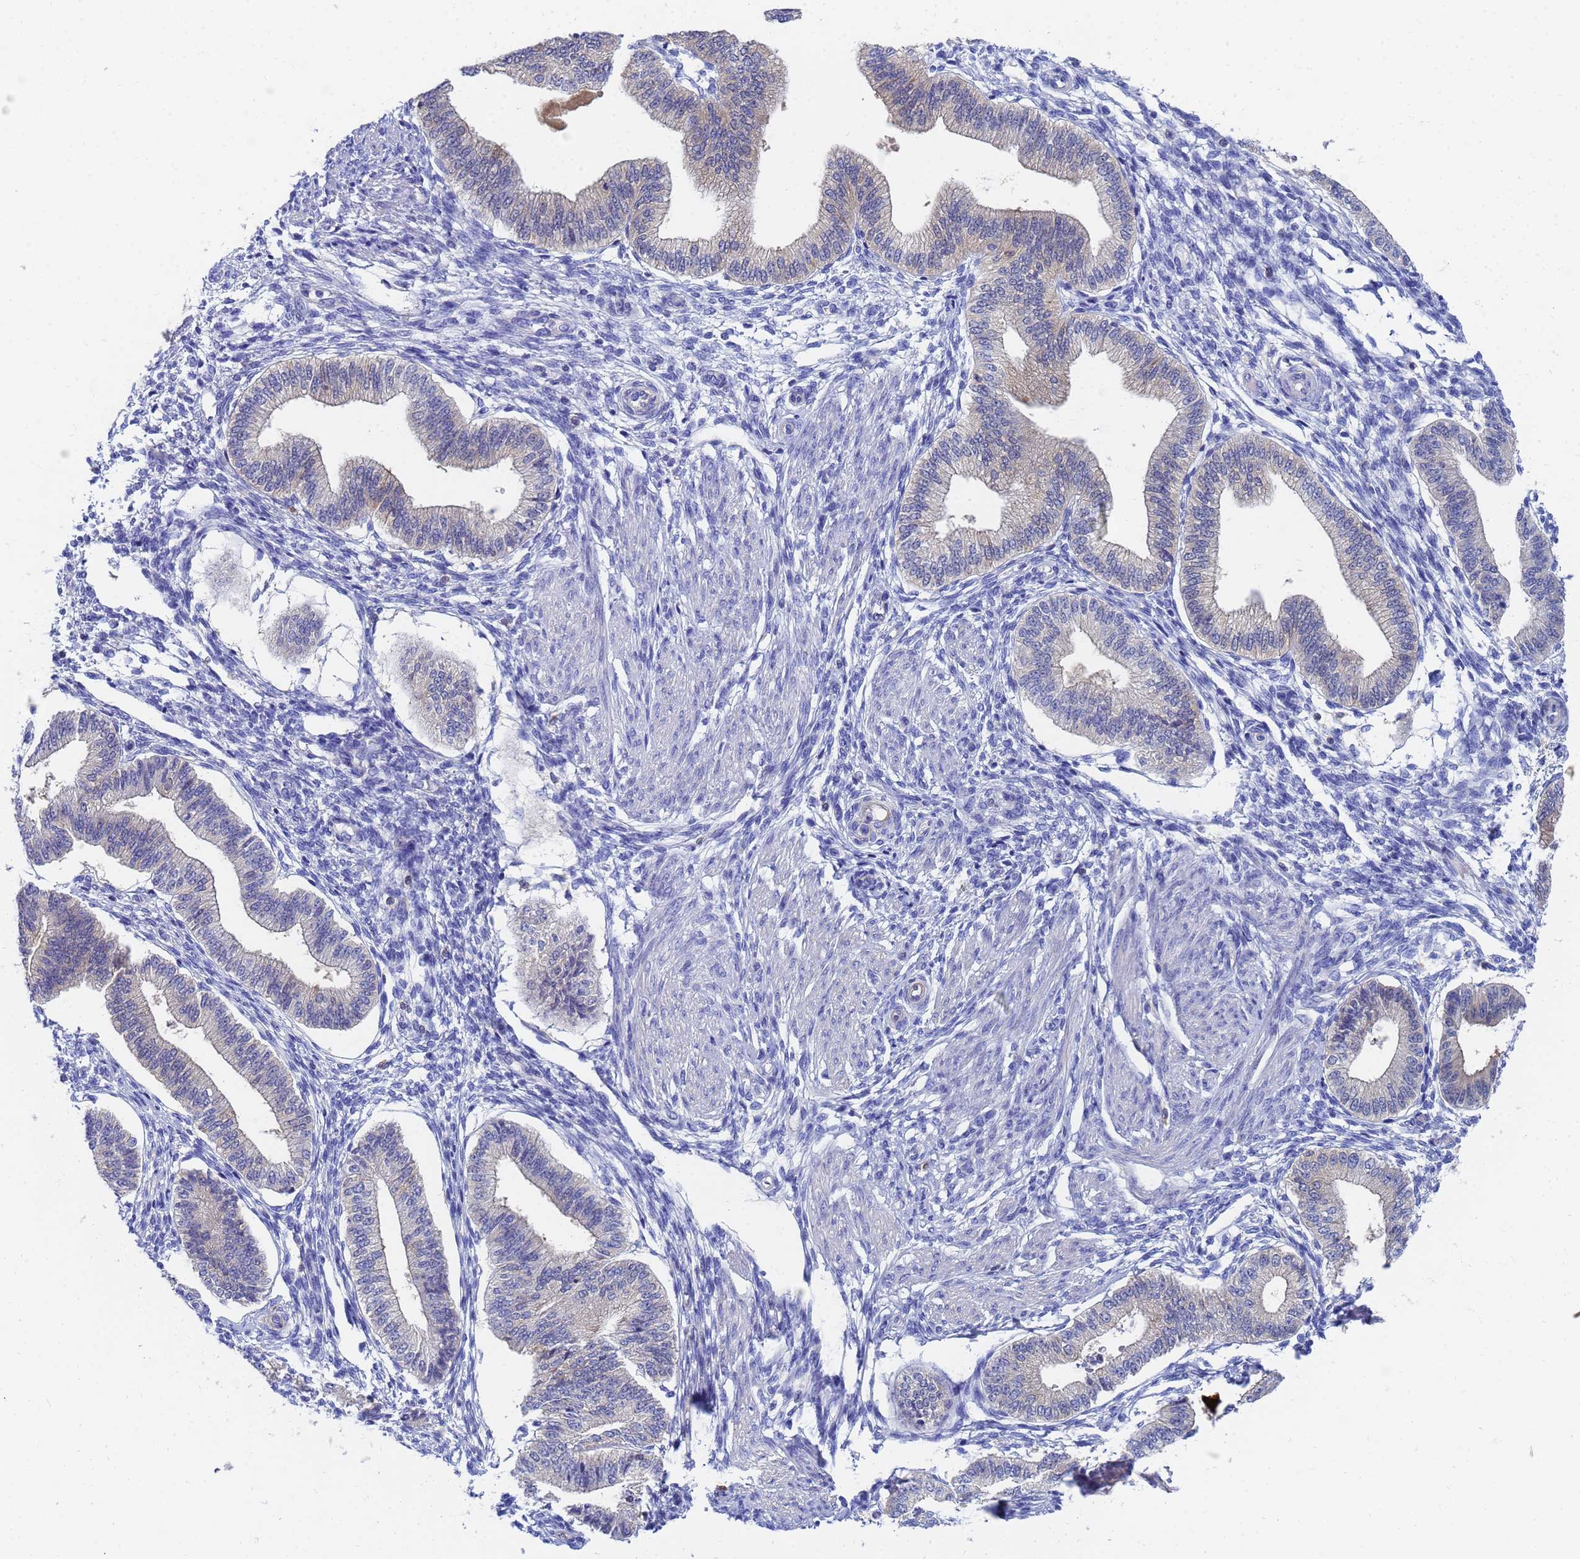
{"staining": {"intensity": "negative", "quantity": "none", "location": "none"}, "tissue": "endometrium", "cell_type": "Cells in endometrial stroma", "image_type": "normal", "snomed": [{"axis": "morphology", "description": "Normal tissue, NOS"}, {"axis": "topography", "description": "Endometrium"}], "caption": "There is no significant positivity in cells in endometrial stroma of endometrium. (Stains: DAB (3,3'-diaminobenzidine) immunohistochemistry (IHC) with hematoxylin counter stain, Microscopy: brightfield microscopy at high magnification).", "gene": "GCHFR", "patient": {"sex": "female", "age": 39}}